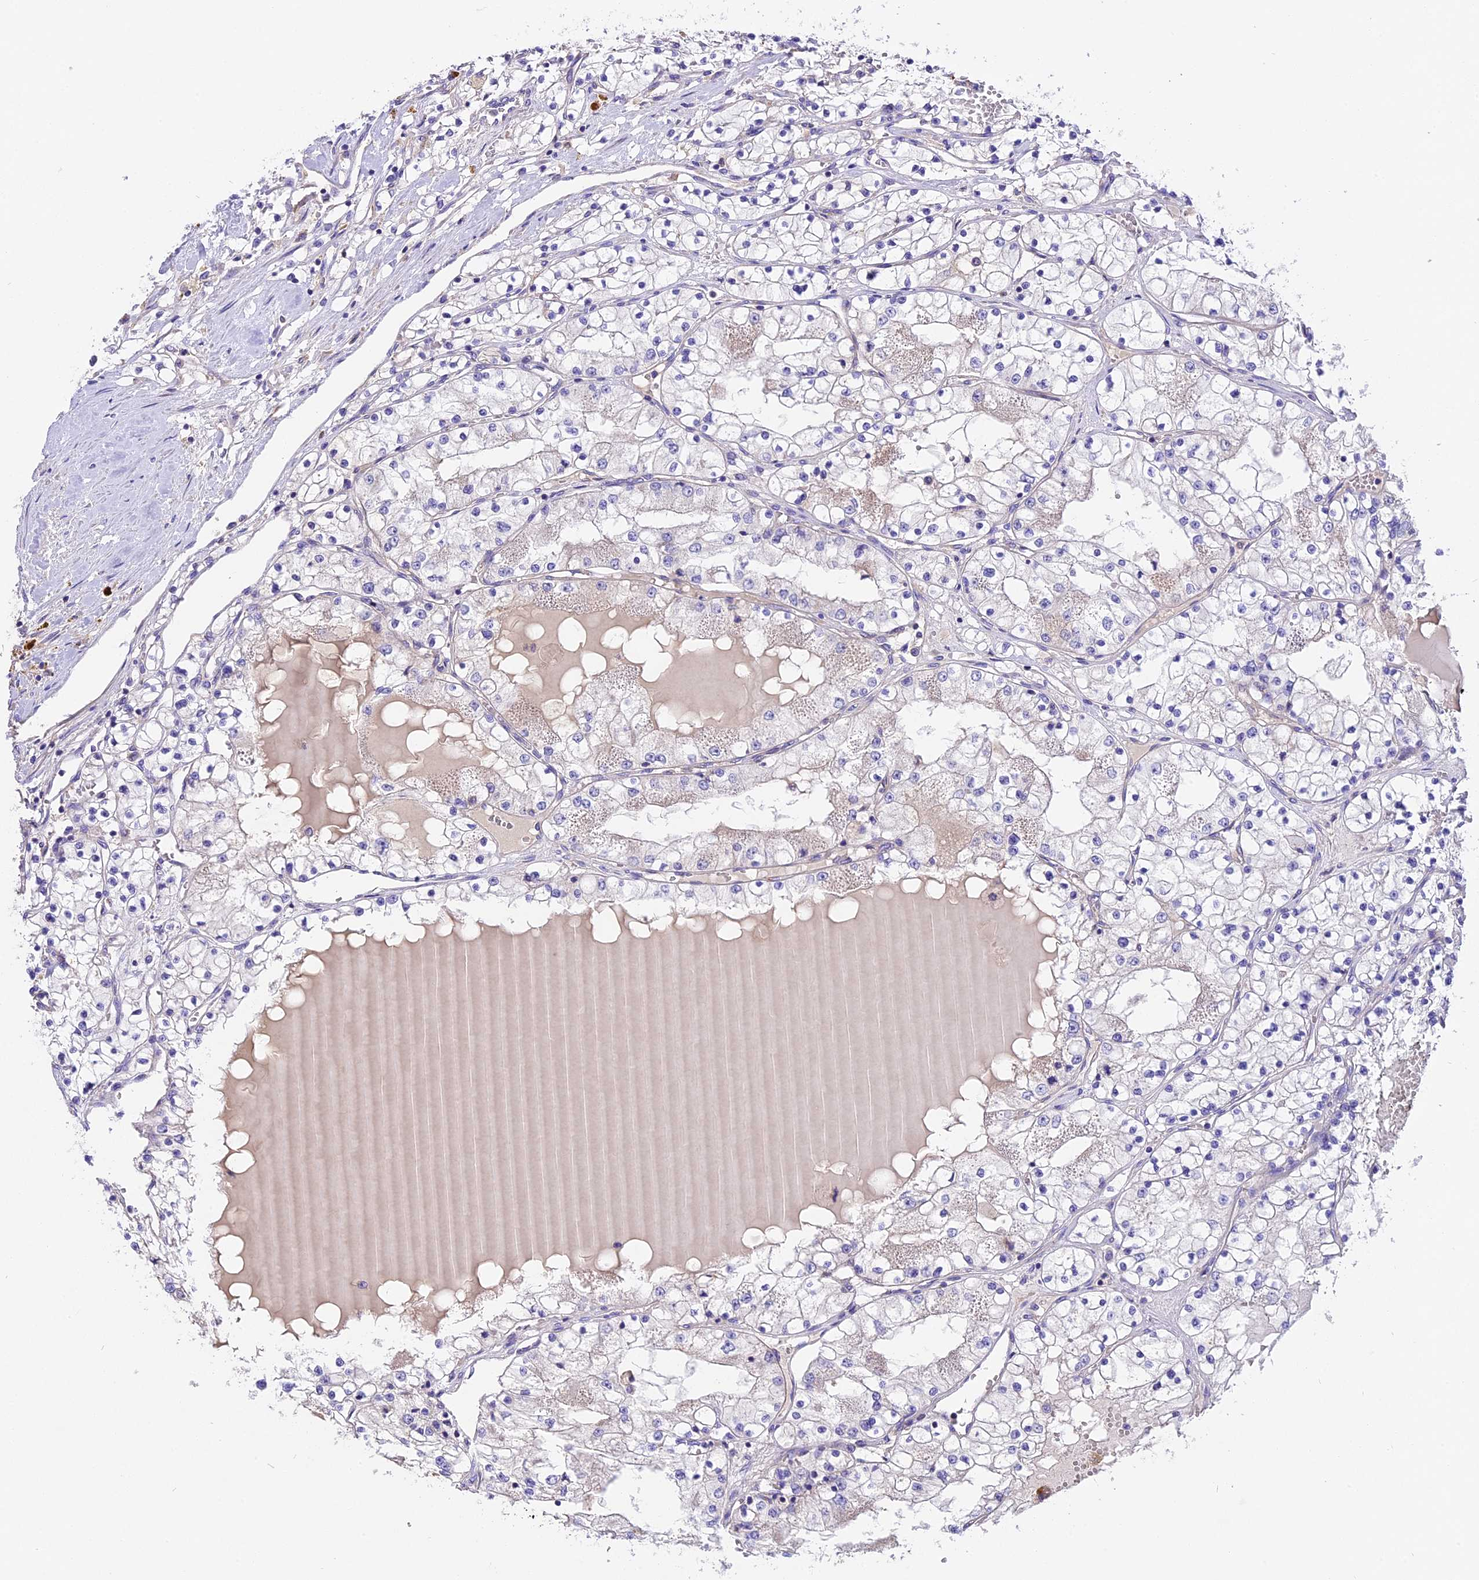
{"staining": {"intensity": "negative", "quantity": "none", "location": "none"}, "tissue": "renal cancer", "cell_type": "Tumor cells", "image_type": "cancer", "snomed": [{"axis": "morphology", "description": "Normal tissue, NOS"}, {"axis": "morphology", "description": "Adenocarcinoma, NOS"}, {"axis": "topography", "description": "Kidney"}], "caption": "Adenocarcinoma (renal) stained for a protein using immunohistochemistry reveals no staining tumor cells.", "gene": "PEMT", "patient": {"sex": "male", "age": 68}}